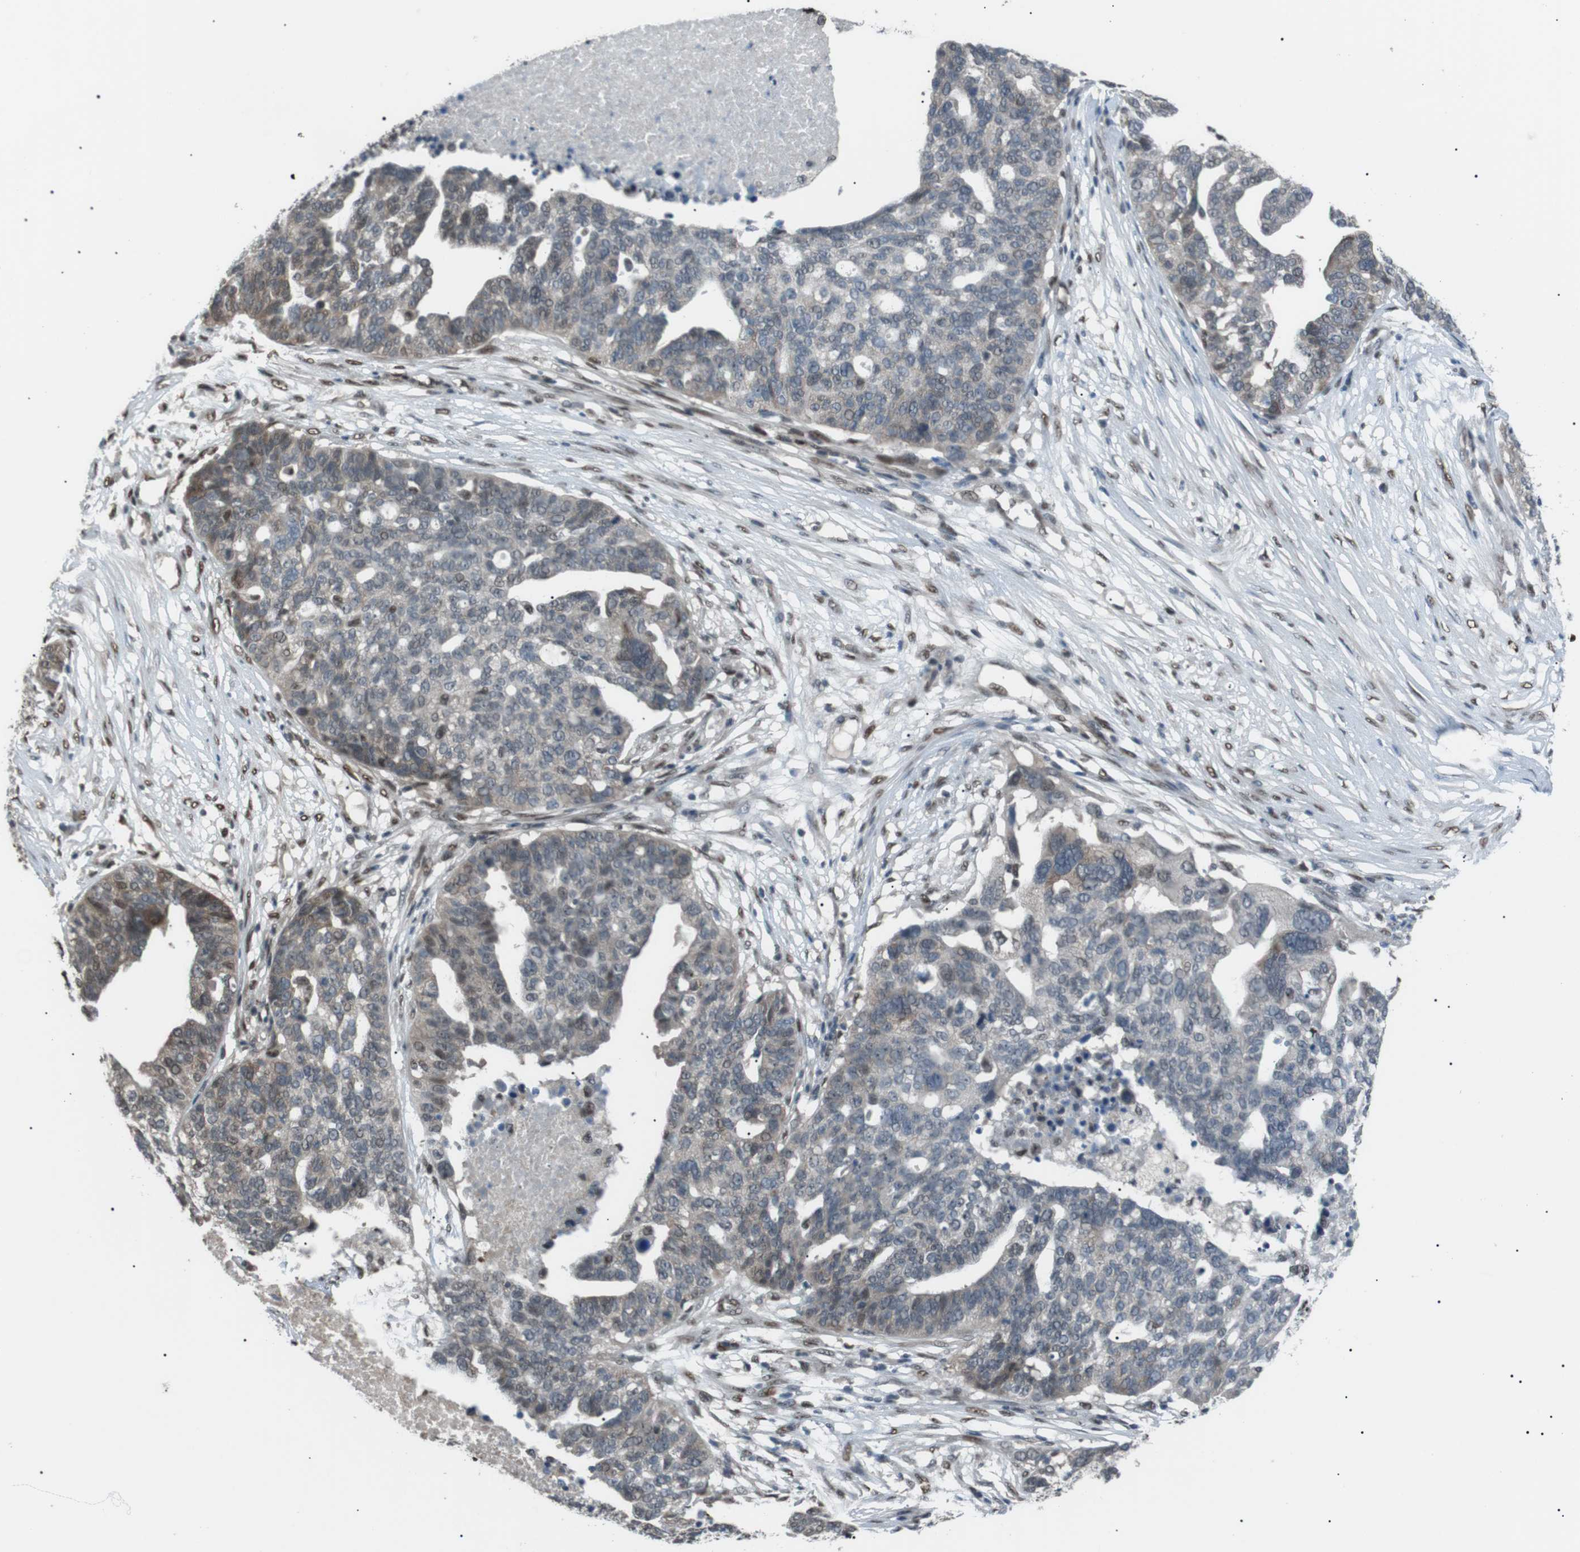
{"staining": {"intensity": "weak", "quantity": "25%-75%", "location": "cytoplasmic/membranous"}, "tissue": "ovarian cancer", "cell_type": "Tumor cells", "image_type": "cancer", "snomed": [{"axis": "morphology", "description": "Cystadenocarcinoma, serous, NOS"}, {"axis": "topography", "description": "Ovary"}], "caption": "IHC (DAB (3,3'-diaminobenzidine)) staining of ovarian cancer shows weak cytoplasmic/membranous protein expression in about 25%-75% of tumor cells.", "gene": "SRPK2", "patient": {"sex": "female", "age": 59}}